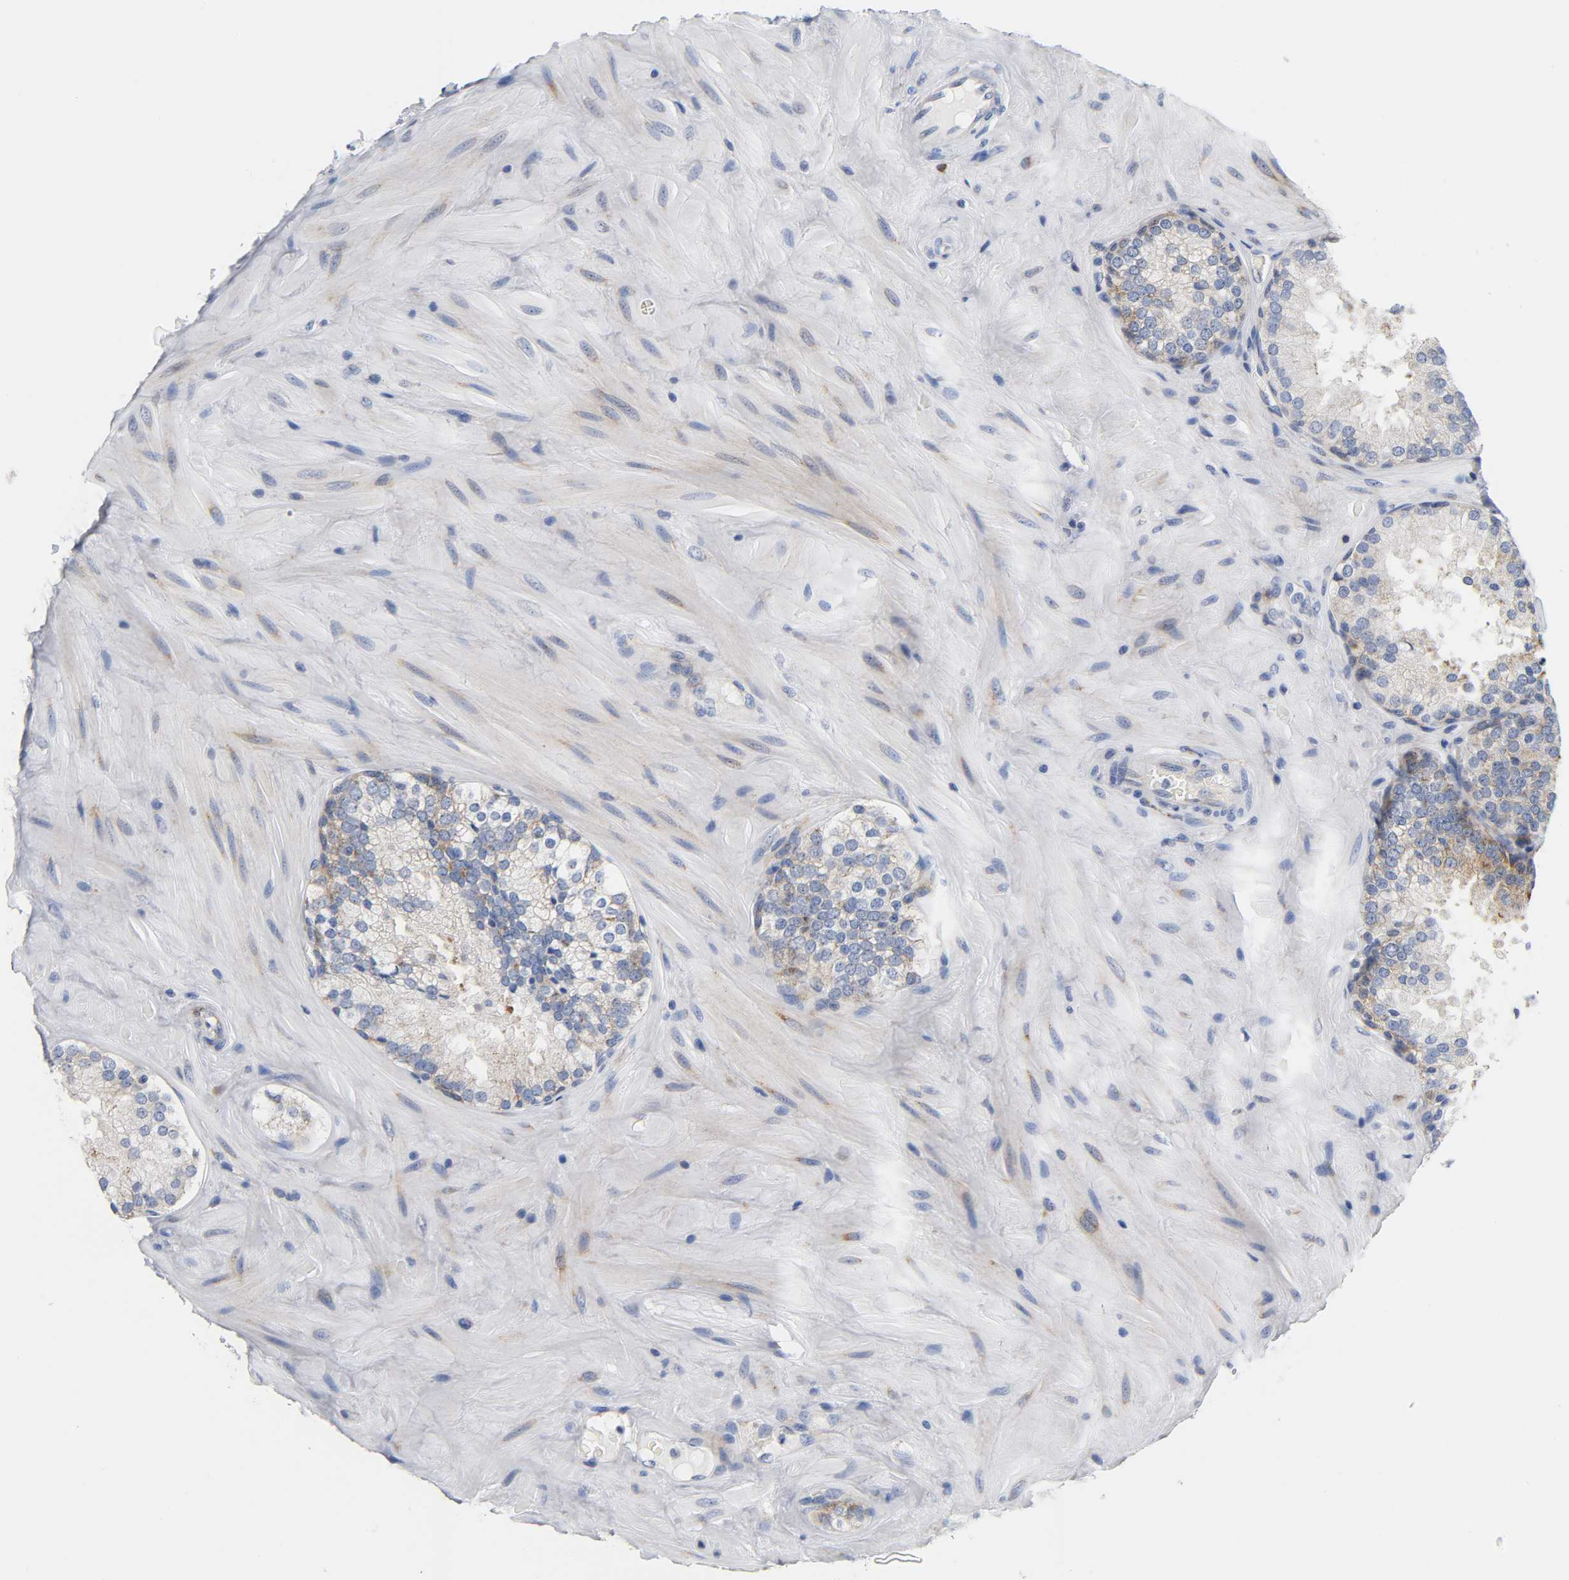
{"staining": {"intensity": "moderate", "quantity": ">75%", "location": "cytoplasmic/membranous"}, "tissue": "prostate cancer", "cell_type": "Tumor cells", "image_type": "cancer", "snomed": [{"axis": "morphology", "description": "Adenocarcinoma, High grade"}, {"axis": "topography", "description": "Prostate"}], "caption": "Immunohistochemistry histopathology image of neoplastic tissue: prostate high-grade adenocarcinoma stained using immunohistochemistry reveals medium levels of moderate protein expression localized specifically in the cytoplasmic/membranous of tumor cells, appearing as a cytoplasmic/membranous brown color.", "gene": "REL", "patient": {"sex": "male", "age": 70}}